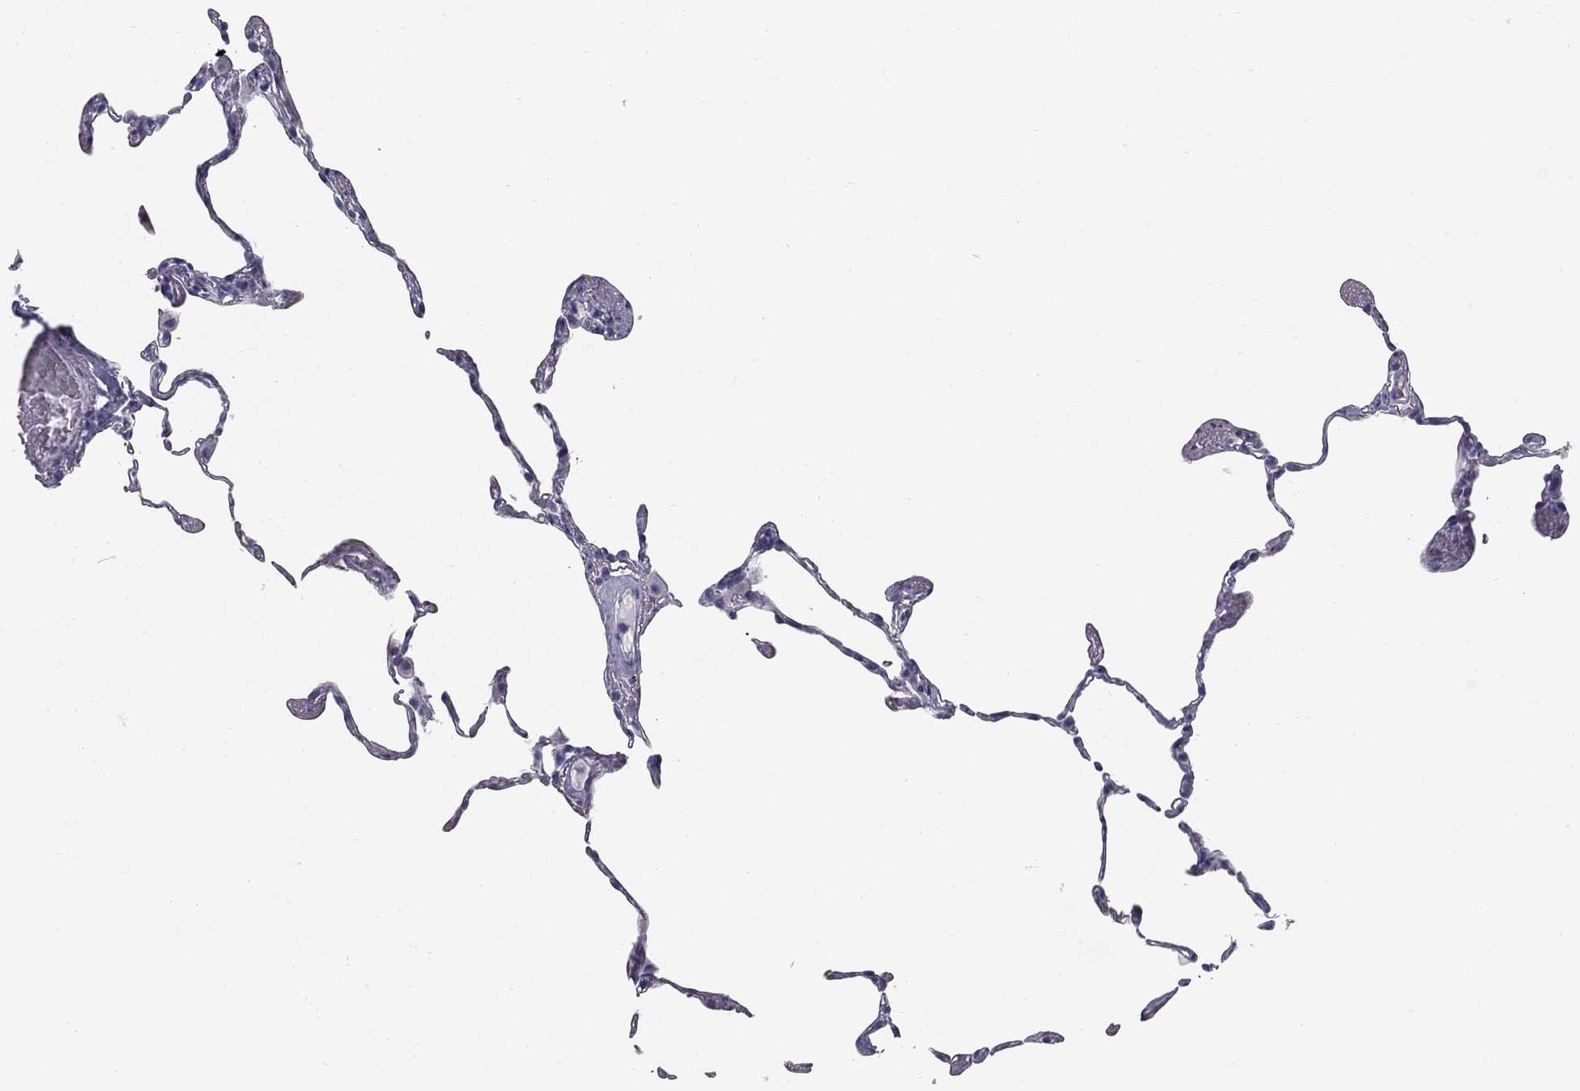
{"staining": {"intensity": "negative", "quantity": "none", "location": "none"}, "tissue": "lung", "cell_type": "Alveolar cells", "image_type": "normal", "snomed": [{"axis": "morphology", "description": "Normal tissue, NOS"}, {"axis": "topography", "description": "Lung"}], "caption": "Lung stained for a protein using immunohistochemistry exhibits no expression alveolar cells.", "gene": "SULT2B1", "patient": {"sex": "female", "age": 57}}